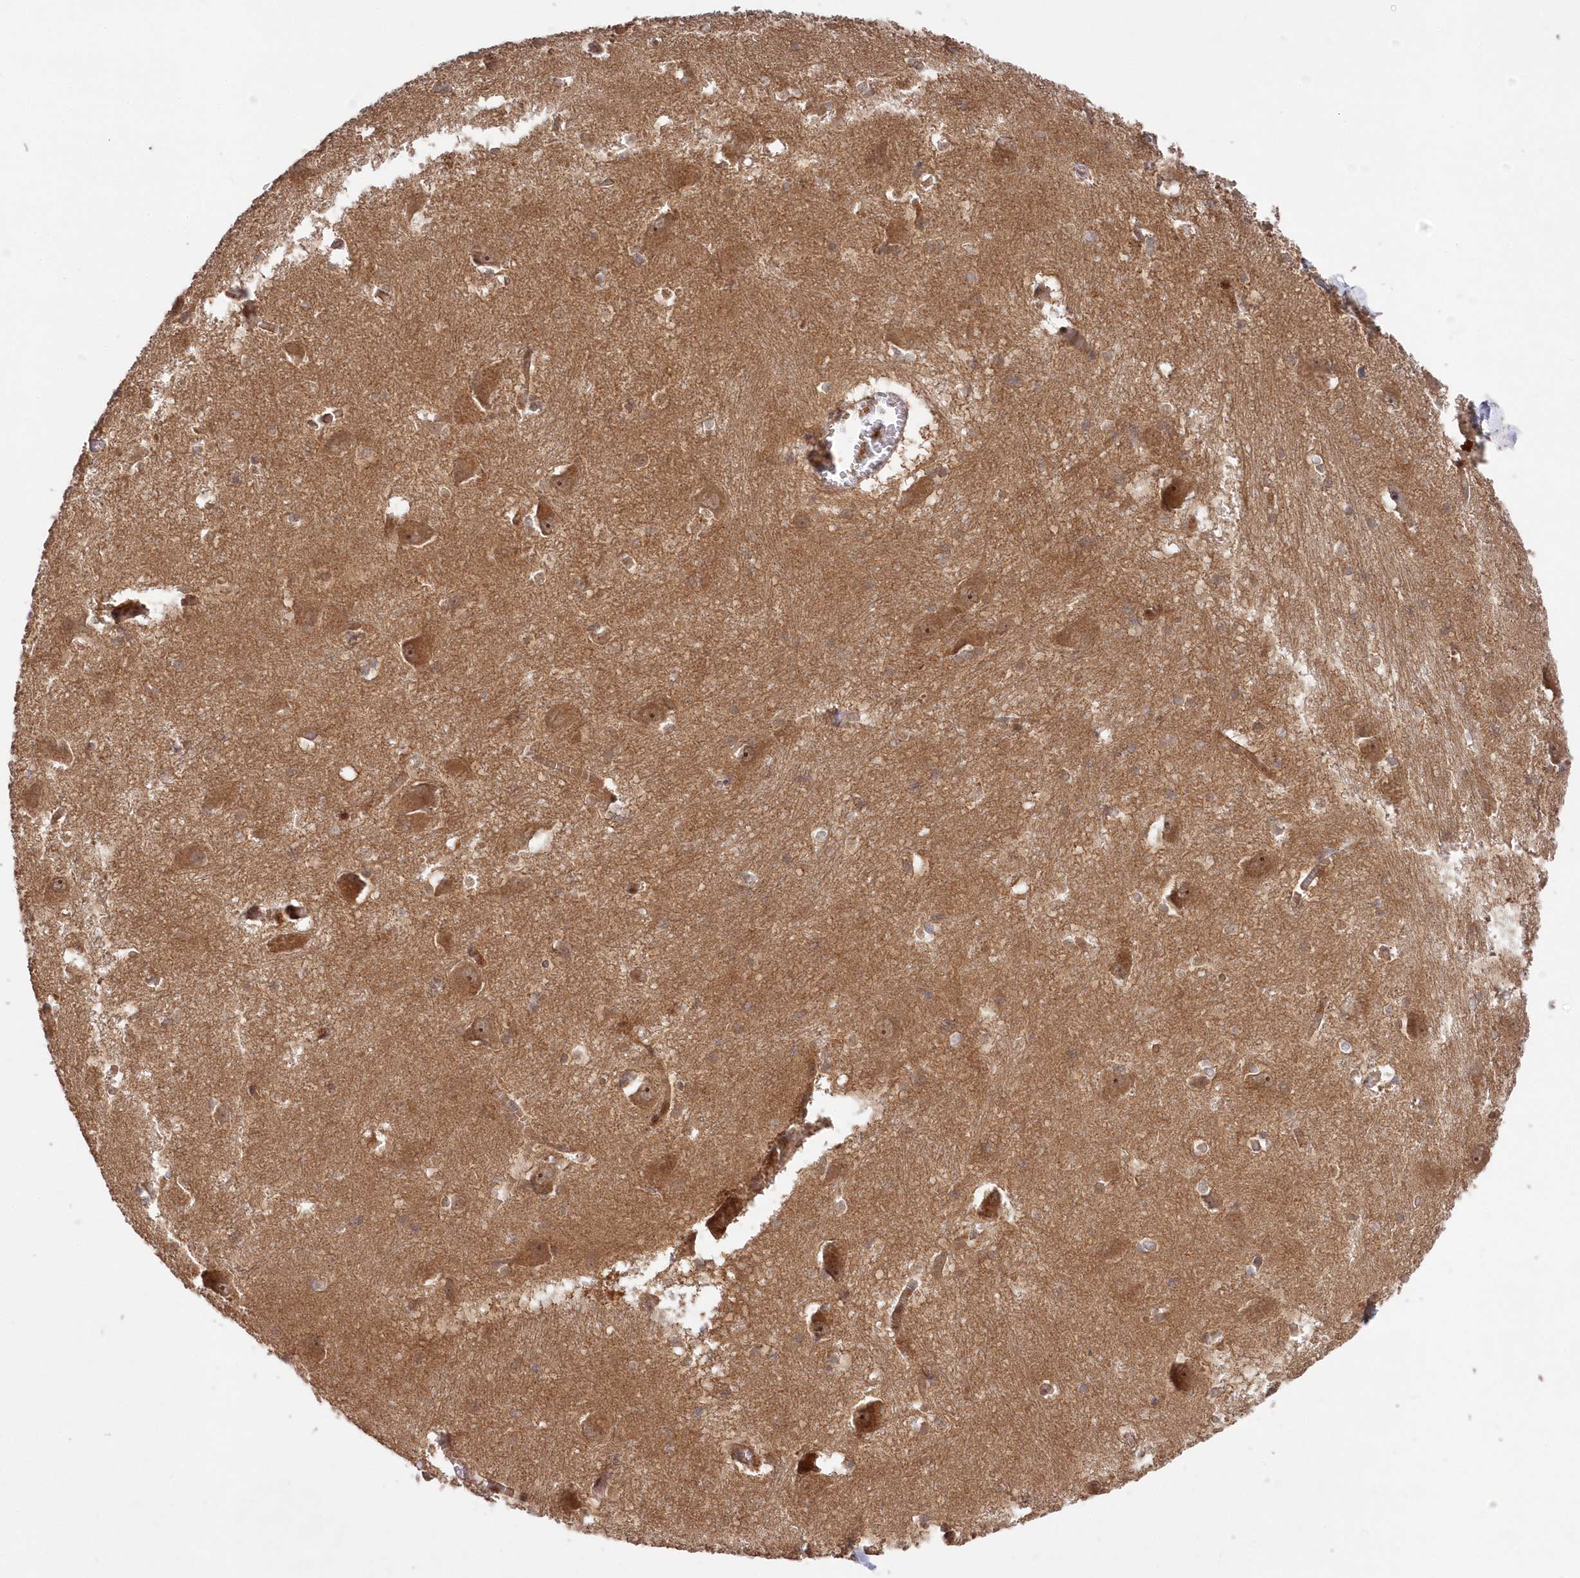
{"staining": {"intensity": "moderate", "quantity": "<25%", "location": "cytoplasmic/membranous"}, "tissue": "caudate", "cell_type": "Glial cells", "image_type": "normal", "snomed": [{"axis": "morphology", "description": "Normal tissue, NOS"}, {"axis": "topography", "description": "Lateral ventricle wall"}], "caption": "Caudate stained with DAB (3,3'-diaminobenzidine) immunohistochemistry exhibits low levels of moderate cytoplasmic/membranous positivity in approximately <25% of glial cells. (Brightfield microscopy of DAB IHC at high magnification).", "gene": "TBCA", "patient": {"sex": "male", "age": 37}}